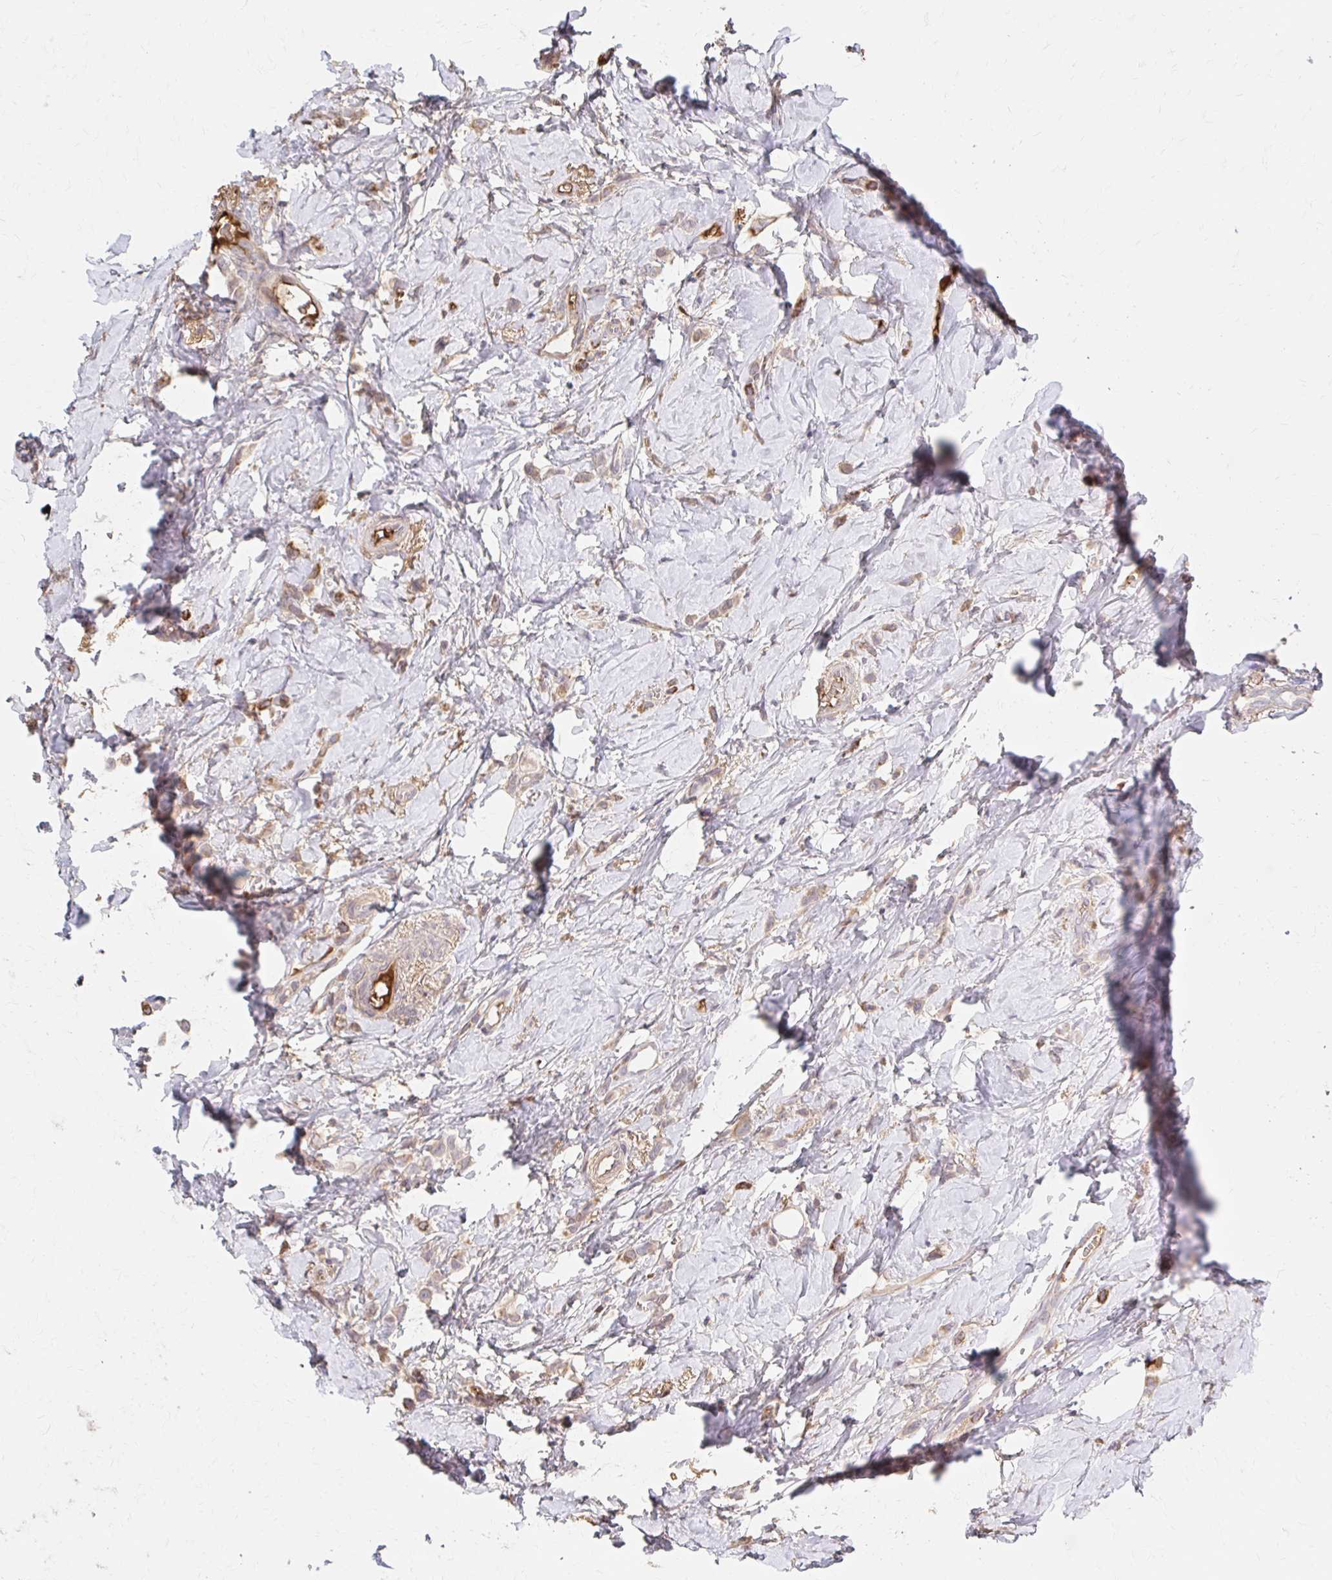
{"staining": {"intensity": "strong", "quantity": "<25%", "location": "cytoplasmic/membranous"}, "tissue": "breast cancer", "cell_type": "Tumor cells", "image_type": "cancer", "snomed": [{"axis": "morphology", "description": "Lobular carcinoma"}, {"axis": "topography", "description": "Breast"}], "caption": "There is medium levels of strong cytoplasmic/membranous staining in tumor cells of lobular carcinoma (breast), as demonstrated by immunohistochemical staining (brown color).", "gene": "HMGCS2", "patient": {"sex": "female", "age": 66}}